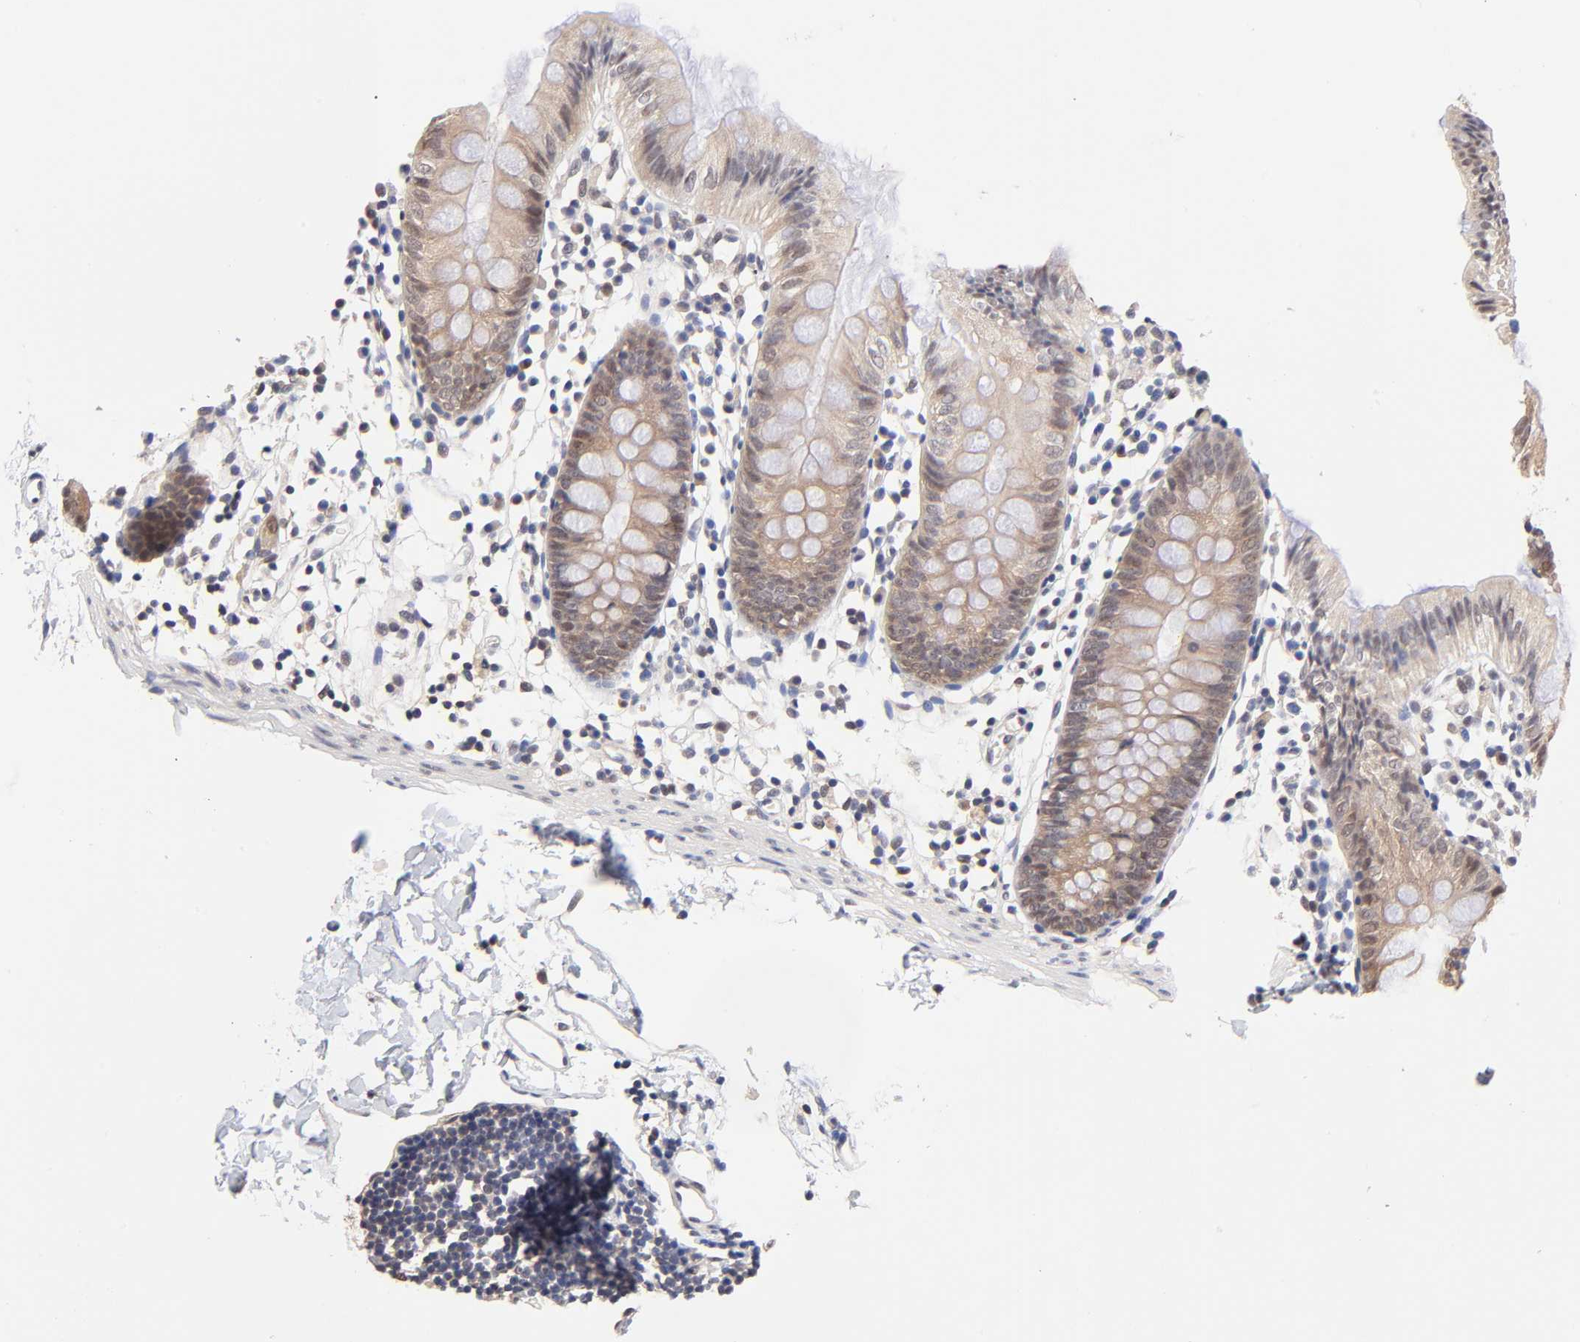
{"staining": {"intensity": "negative", "quantity": "none", "location": "none"}, "tissue": "colon", "cell_type": "Endothelial cells", "image_type": "normal", "snomed": [{"axis": "morphology", "description": "Normal tissue, NOS"}, {"axis": "topography", "description": "Colon"}], "caption": "Immunohistochemistry image of normal colon: human colon stained with DAB displays no significant protein expression in endothelial cells.", "gene": "TXNL1", "patient": {"sex": "male", "age": 14}}